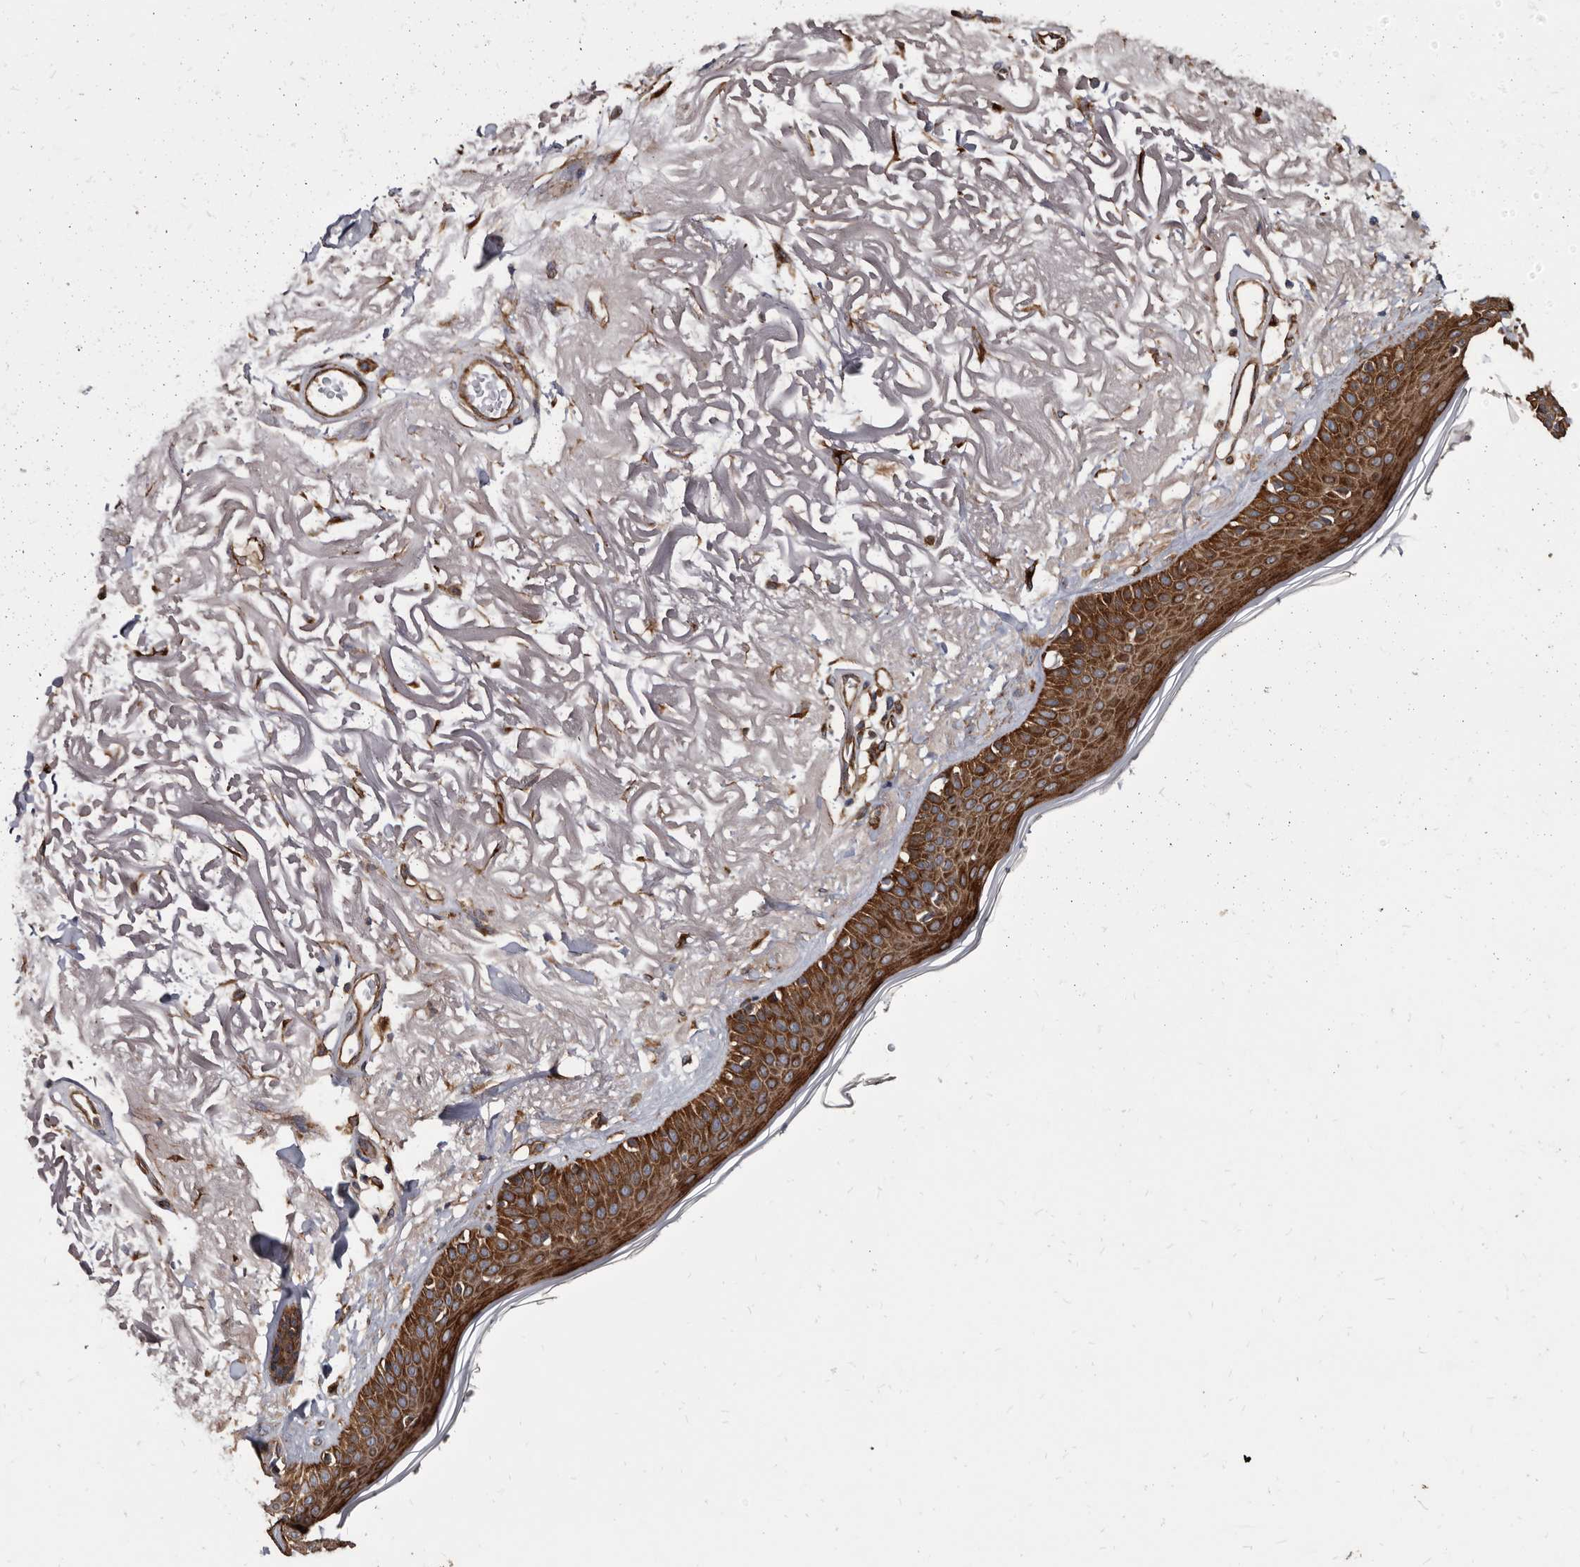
{"staining": {"intensity": "strong", "quantity": ">75%", "location": "cytoplasmic/membranous"}, "tissue": "skin", "cell_type": "Fibroblasts", "image_type": "normal", "snomed": [{"axis": "morphology", "description": "Normal tissue, NOS"}, {"axis": "topography", "description": "Skin"}, {"axis": "topography", "description": "Skeletal muscle"}], "caption": "A micrograph of skin stained for a protein shows strong cytoplasmic/membranous brown staining in fibroblasts. The protein is shown in brown color, while the nuclei are stained blue.", "gene": "KCTD20", "patient": {"sex": "male", "age": 83}}